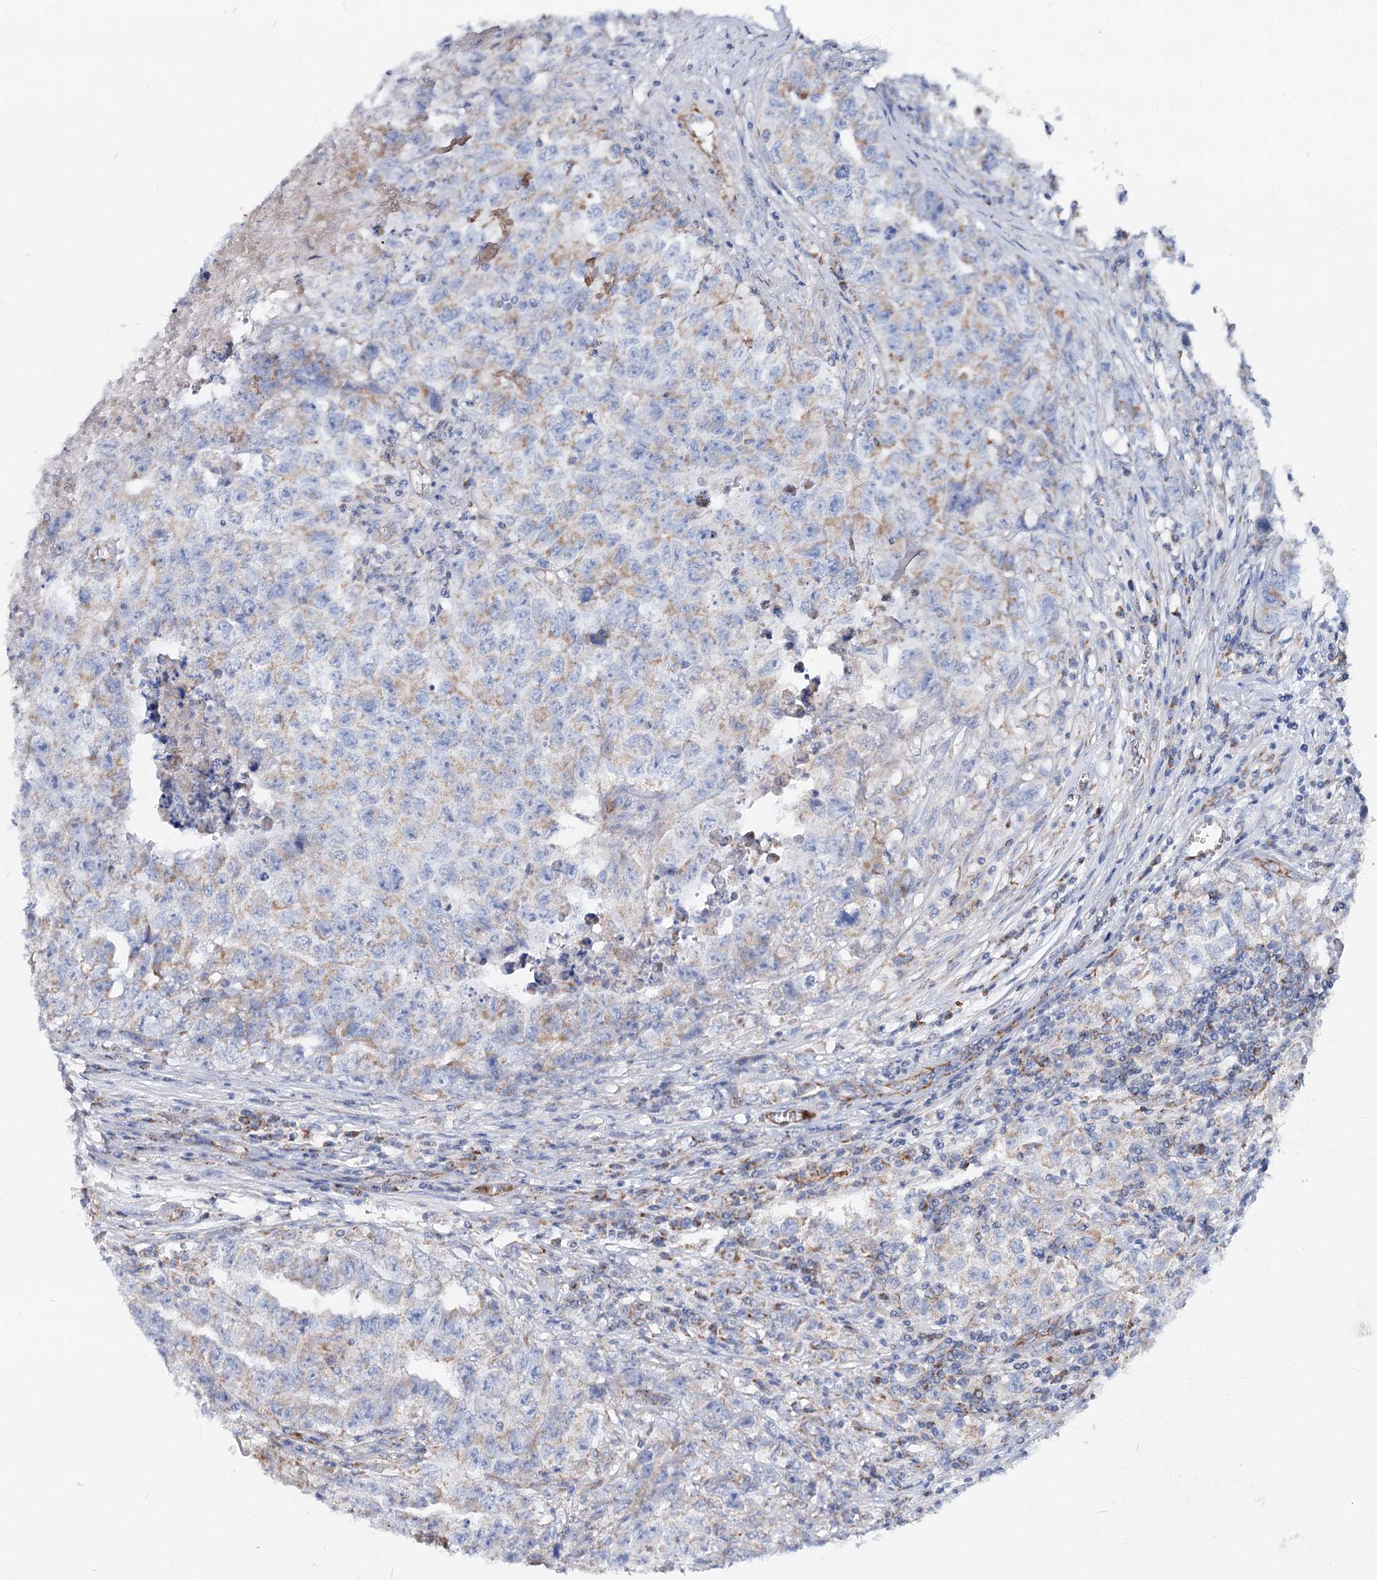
{"staining": {"intensity": "weak", "quantity": "<25%", "location": "cytoplasmic/membranous"}, "tissue": "testis cancer", "cell_type": "Tumor cells", "image_type": "cancer", "snomed": [{"axis": "morphology", "description": "Seminoma, NOS"}, {"axis": "morphology", "description": "Carcinoma, Embryonal, NOS"}, {"axis": "topography", "description": "Testis"}], "caption": "This photomicrograph is of testis cancer (embryonal carcinoma) stained with immunohistochemistry to label a protein in brown with the nuclei are counter-stained blue. There is no positivity in tumor cells.", "gene": "MCCC2", "patient": {"sex": "male", "age": 43}}